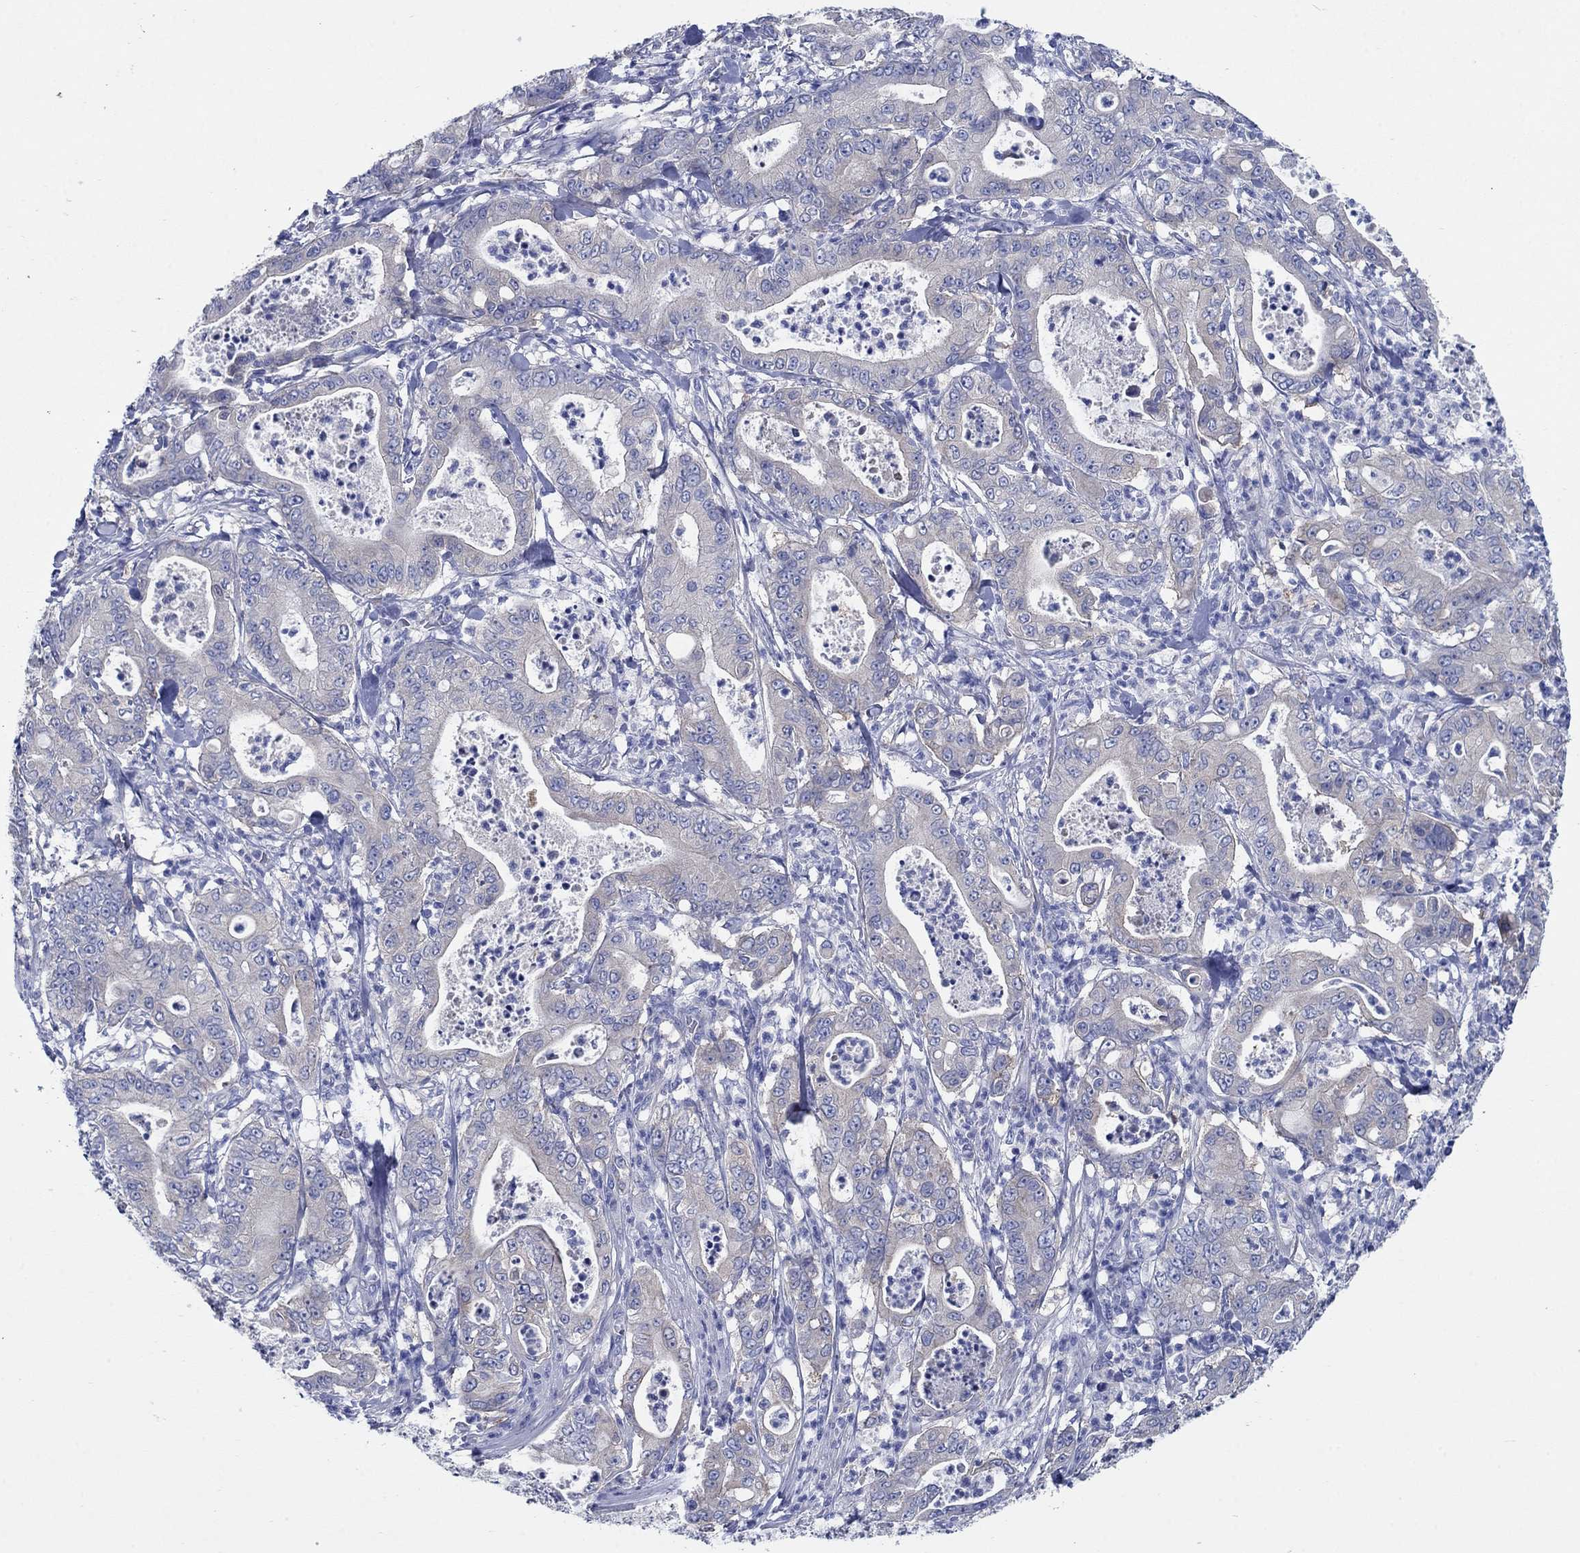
{"staining": {"intensity": "weak", "quantity": "<25%", "location": "cytoplasmic/membranous"}, "tissue": "pancreatic cancer", "cell_type": "Tumor cells", "image_type": "cancer", "snomed": [{"axis": "morphology", "description": "Adenocarcinoma, NOS"}, {"axis": "topography", "description": "Pancreas"}], "caption": "Photomicrograph shows no significant protein positivity in tumor cells of adenocarcinoma (pancreatic).", "gene": "TRIM16", "patient": {"sex": "male", "age": 71}}